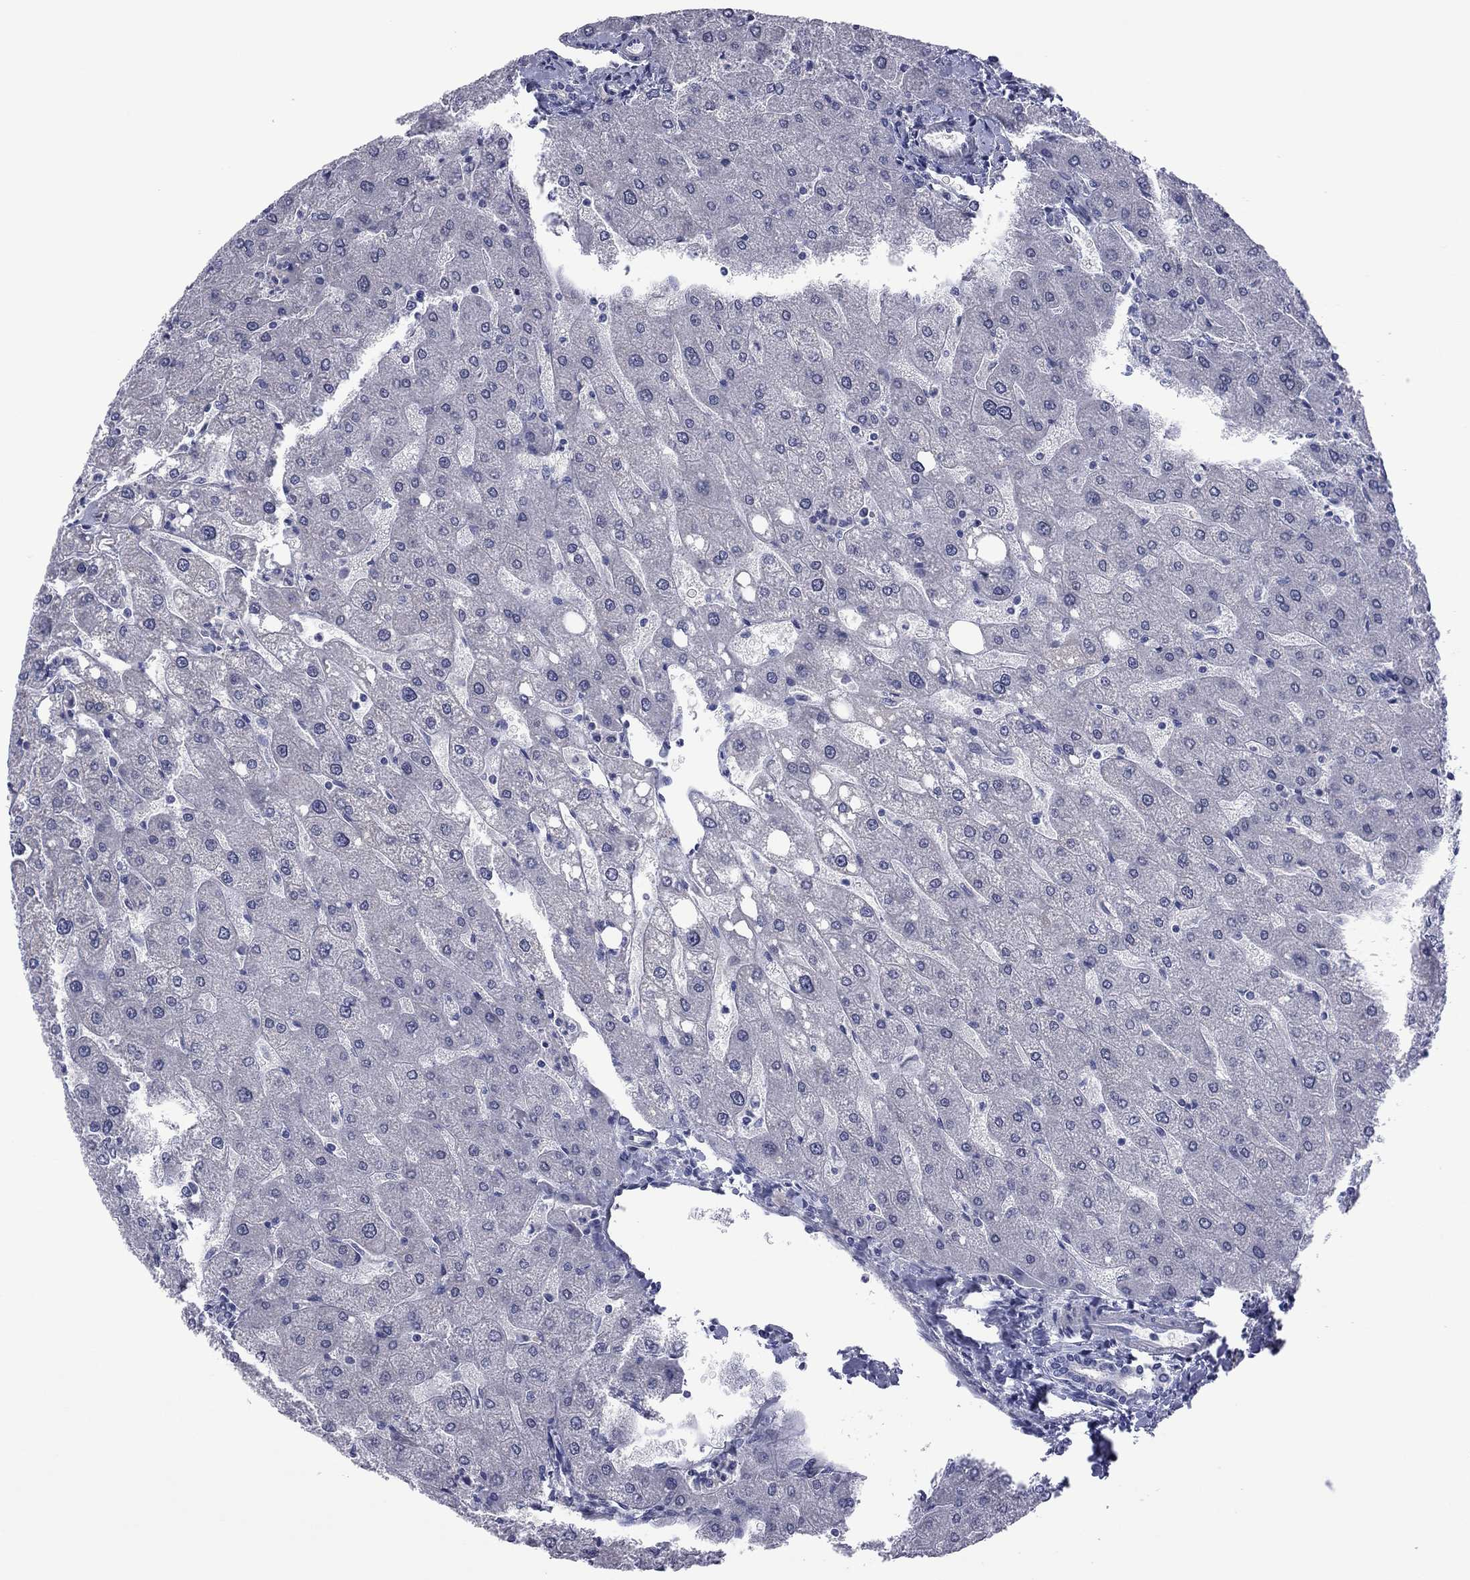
{"staining": {"intensity": "negative", "quantity": "none", "location": "none"}, "tissue": "liver", "cell_type": "Cholangiocytes", "image_type": "normal", "snomed": [{"axis": "morphology", "description": "Normal tissue, NOS"}, {"axis": "topography", "description": "Liver"}], "caption": "The immunohistochemistry (IHC) histopathology image has no significant positivity in cholangiocytes of liver.", "gene": "POU5F2", "patient": {"sex": "male", "age": 67}}